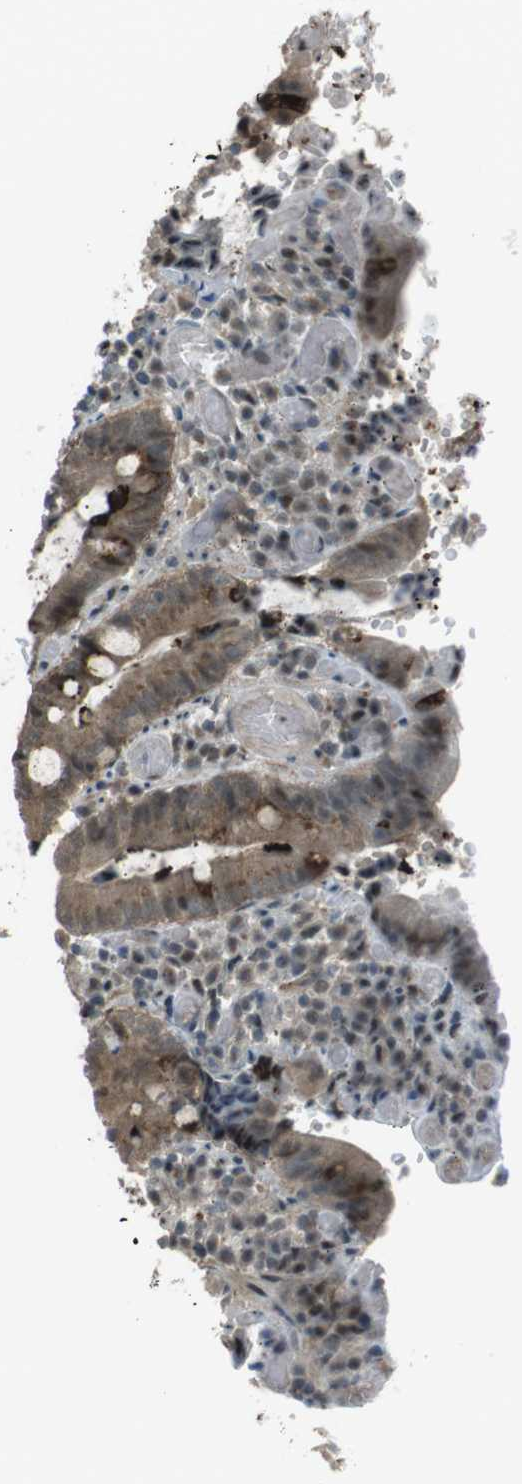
{"staining": {"intensity": "moderate", "quantity": ">75%", "location": "cytoplasmic/membranous"}, "tissue": "small intestine", "cell_type": "Glandular cells", "image_type": "normal", "snomed": [{"axis": "morphology", "description": "Normal tissue, NOS"}, {"axis": "topography", "description": "Small intestine"}], "caption": "Immunohistochemical staining of benign human small intestine displays medium levels of moderate cytoplasmic/membranous staining in approximately >75% of glandular cells. The staining was performed using DAB to visualize the protein expression in brown, while the nuclei were stained in blue with hematoxylin (Magnification: 20x).", "gene": "SLITRK5", "patient": {"sex": "male", "age": 71}}